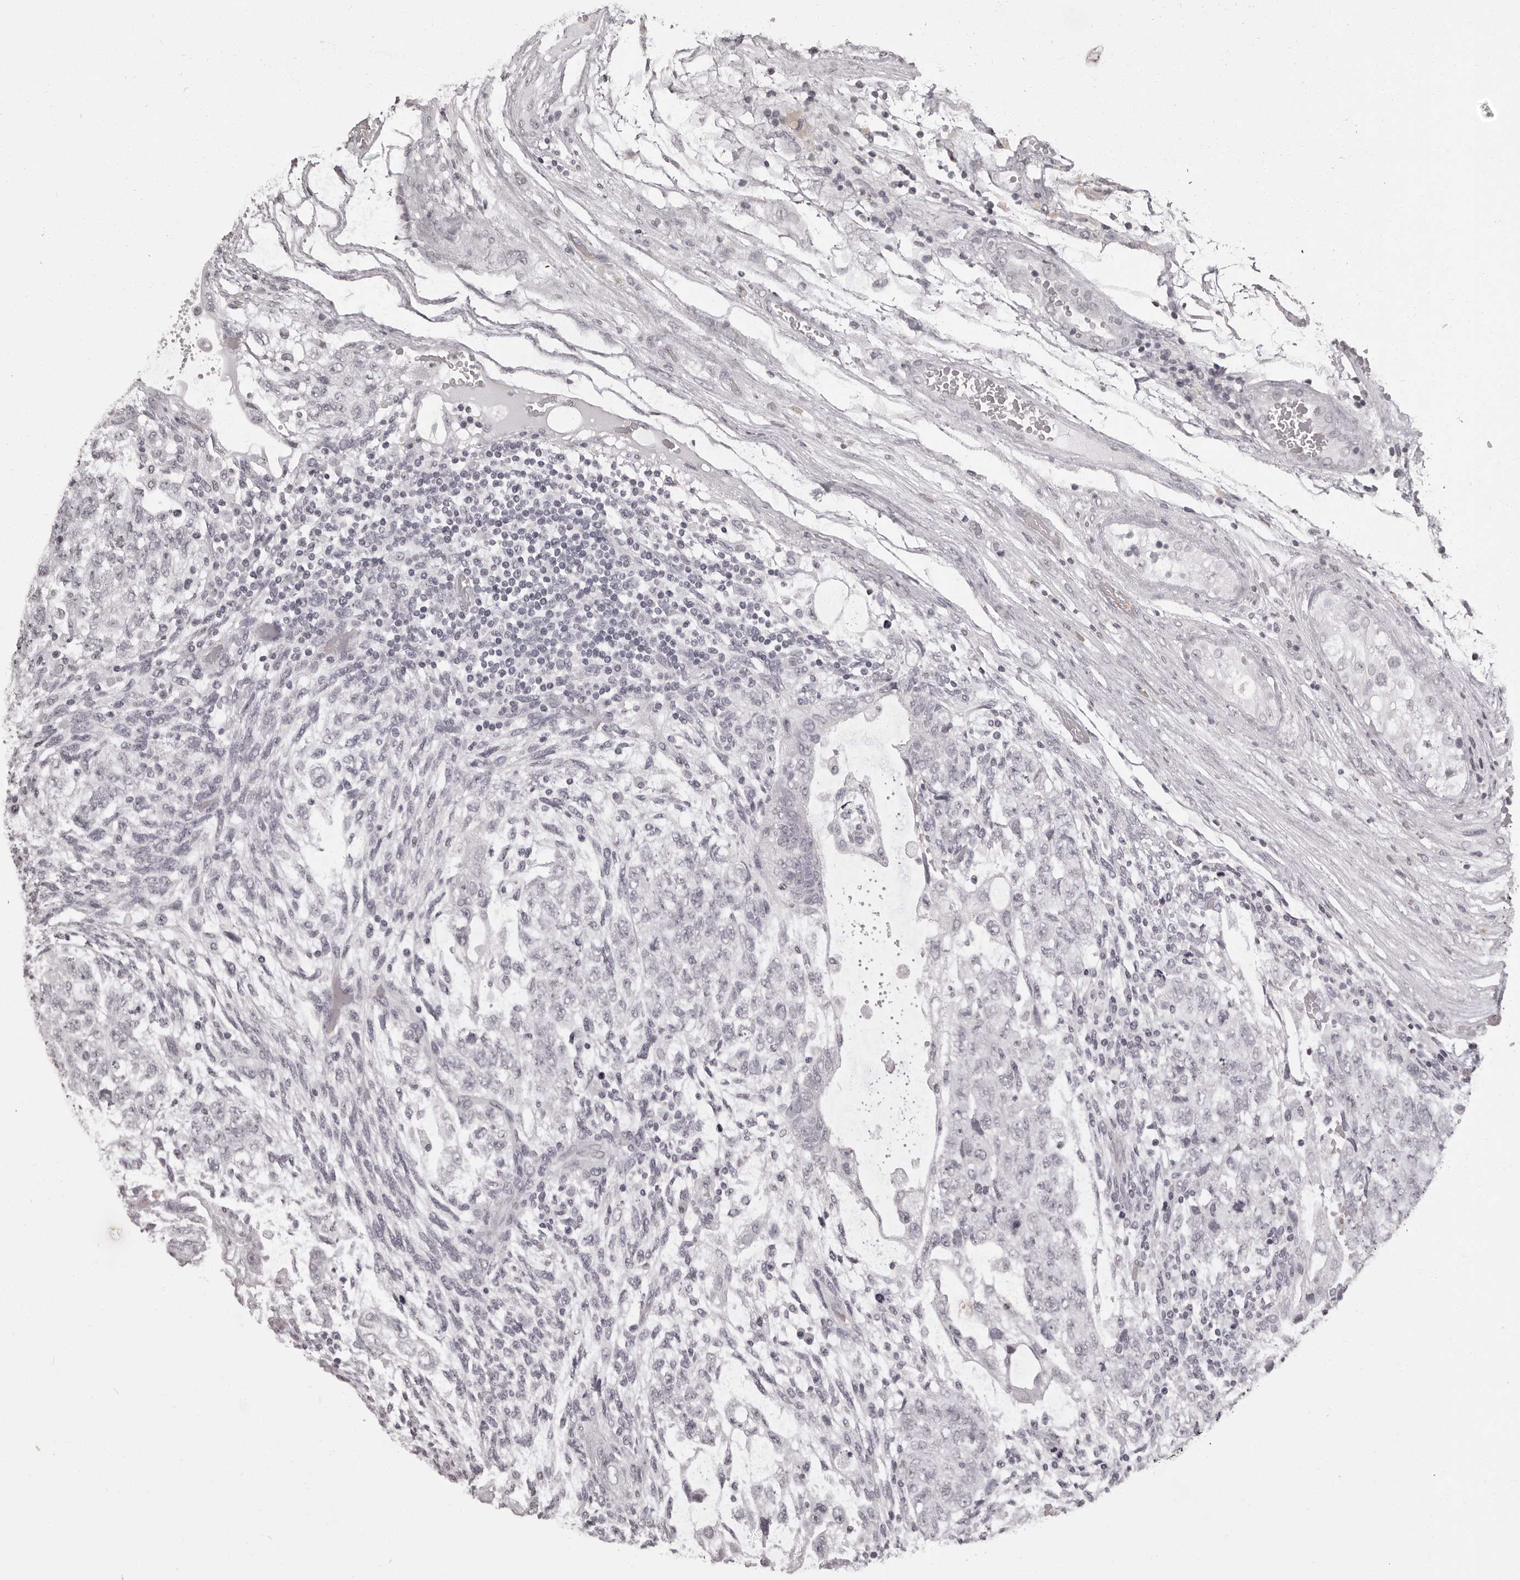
{"staining": {"intensity": "negative", "quantity": "none", "location": "none"}, "tissue": "testis cancer", "cell_type": "Tumor cells", "image_type": "cancer", "snomed": [{"axis": "morphology", "description": "Normal tissue, NOS"}, {"axis": "morphology", "description": "Carcinoma, Embryonal, NOS"}, {"axis": "topography", "description": "Testis"}], "caption": "This is an immunohistochemistry histopathology image of human testis cancer. There is no expression in tumor cells.", "gene": "C8orf74", "patient": {"sex": "male", "age": 36}}